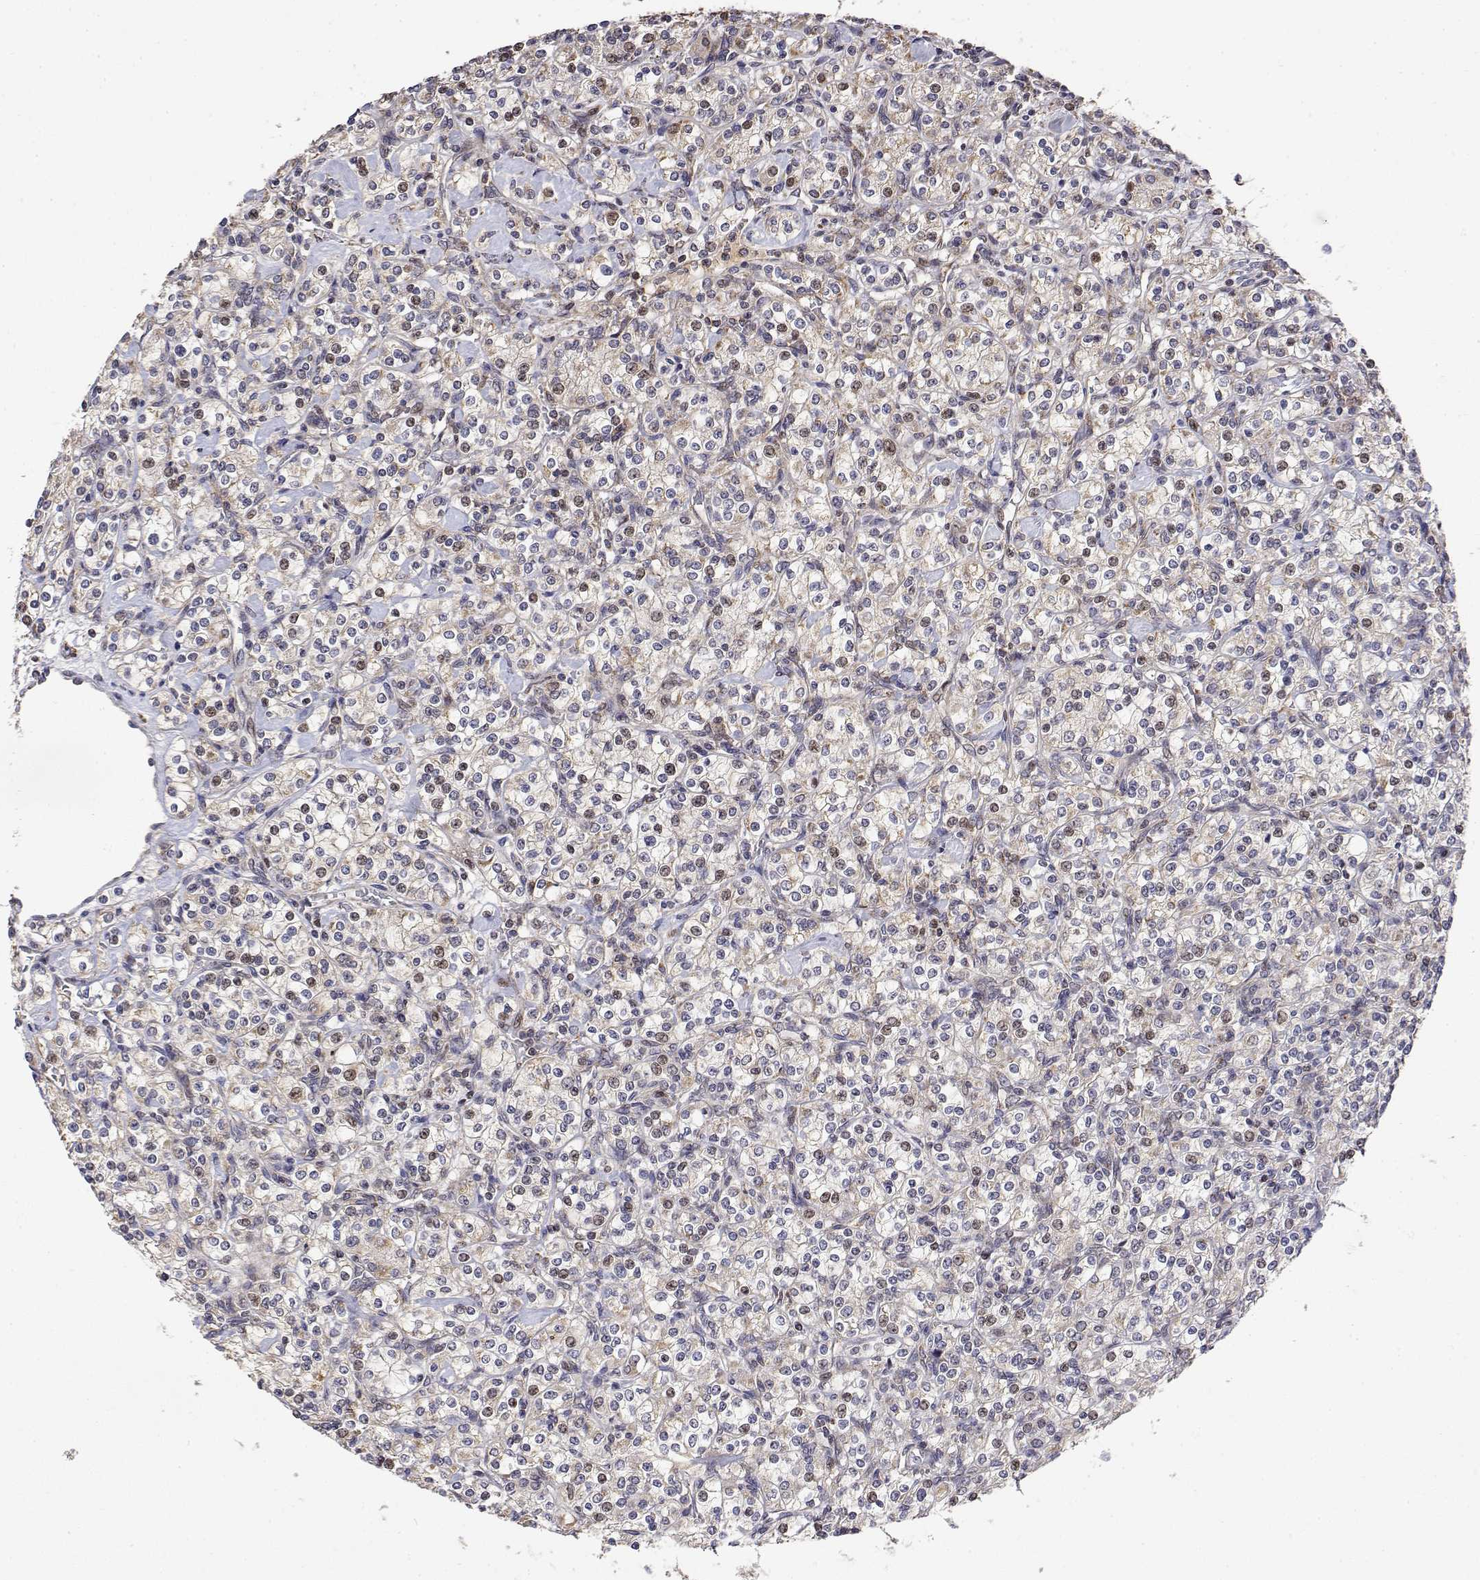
{"staining": {"intensity": "weak", "quantity": "25%-75%", "location": "cytoplasmic/membranous"}, "tissue": "renal cancer", "cell_type": "Tumor cells", "image_type": "cancer", "snomed": [{"axis": "morphology", "description": "Adenocarcinoma, NOS"}, {"axis": "topography", "description": "Kidney"}], "caption": "IHC staining of renal adenocarcinoma, which demonstrates low levels of weak cytoplasmic/membranous staining in about 25%-75% of tumor cells indicating weak cytoplasmic/membranous protein positivity. The staining was performed using DAB (brown) for protein detection and nuclei were counterstained in hematoxylin (blue).", "gene": "GADD45GIP1", "patient": {"sex": "male", "age": 77}}